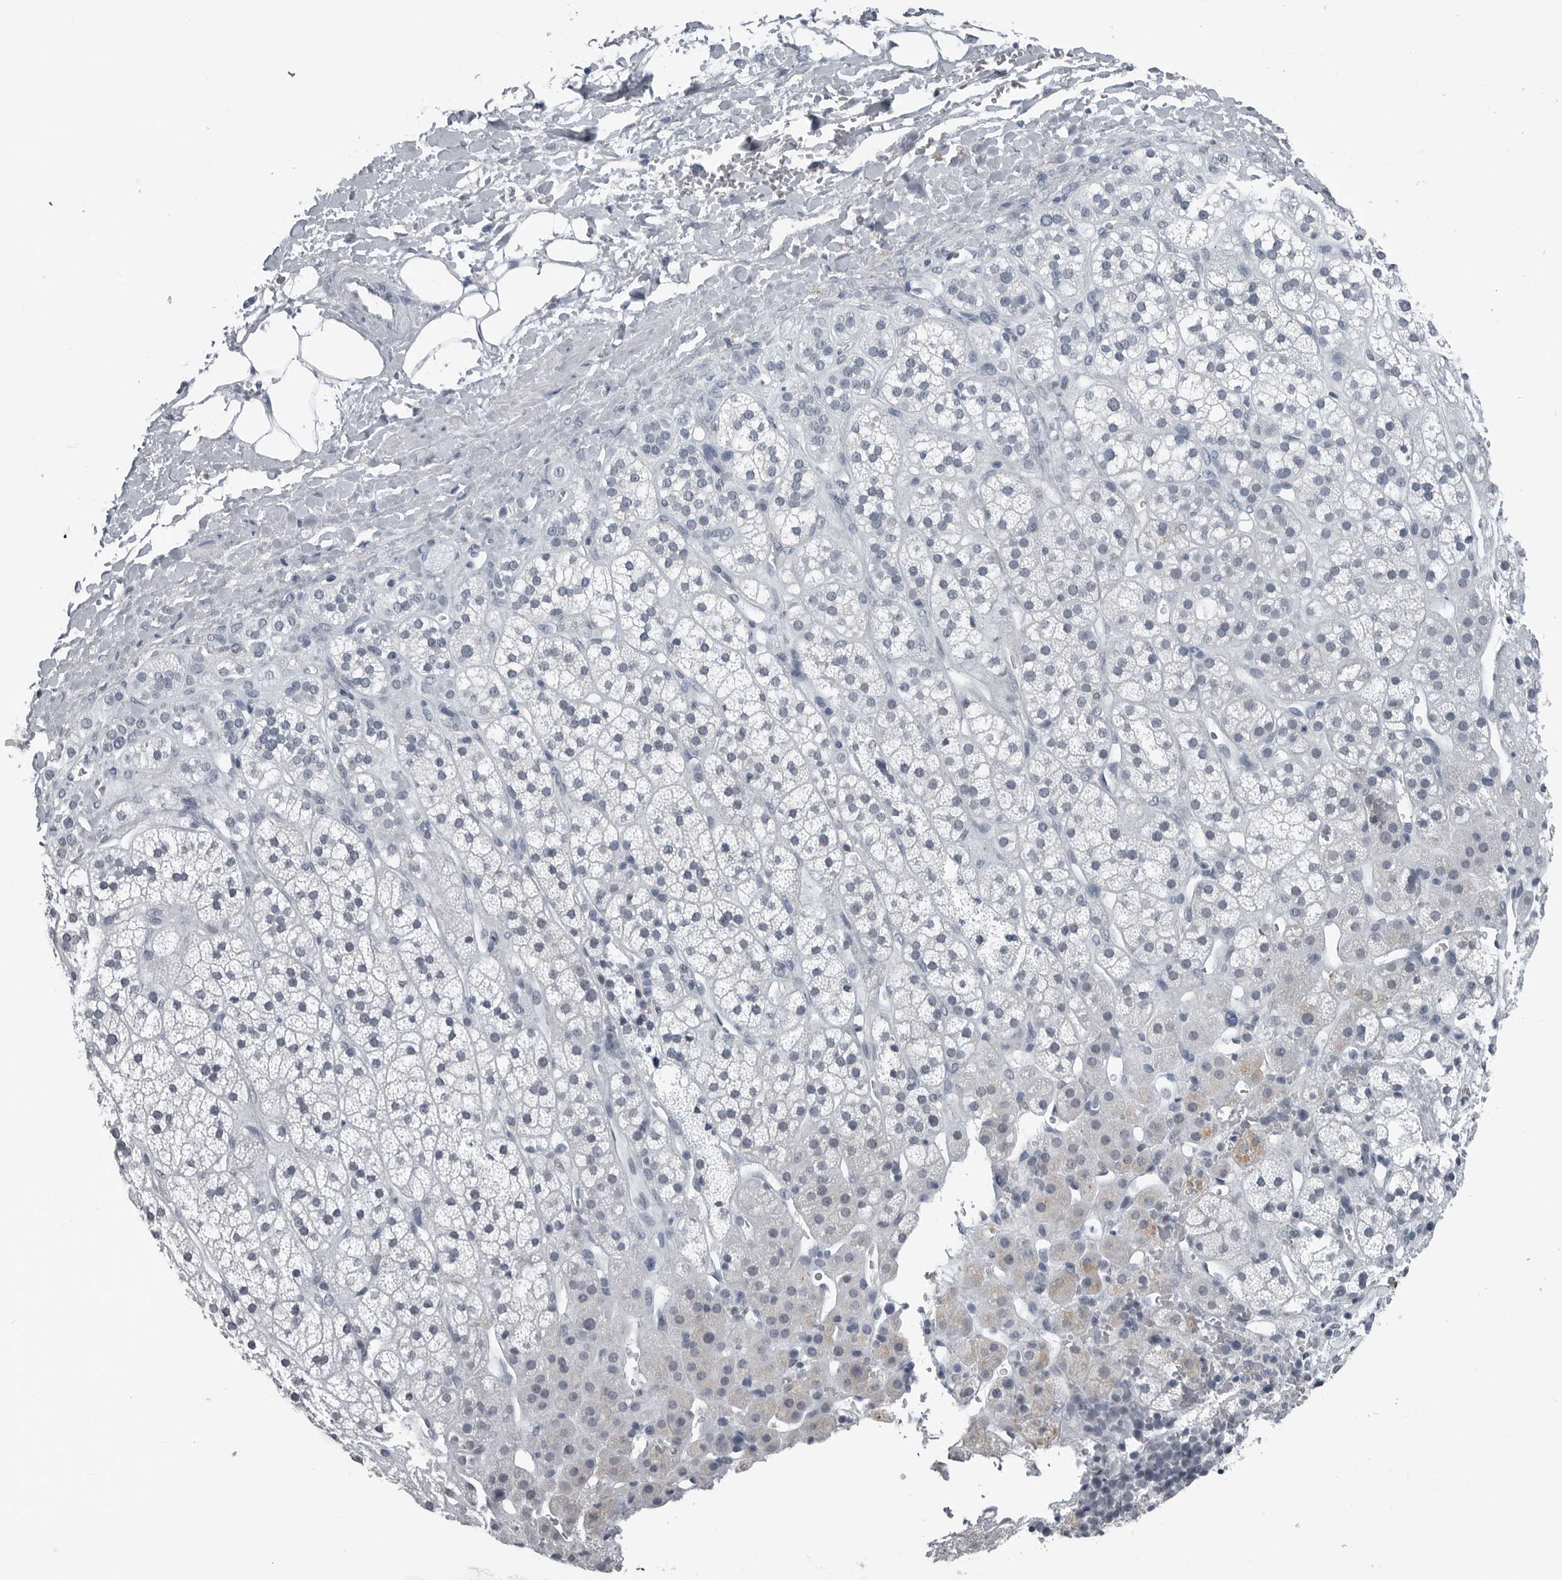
{"staining": {"intensity": "negative", "quantity": "none", "location": "none"}, "tissue": "adrenal gland", "cell_type": "Glandular cells", "image_type": "normal", "snomed": [{"axis": "morphology", "description": "Normal tissue, NOS"}, {"axis": "topography", "description": "Adrenal gland"}], "caption": "DAB immunohistochemical staining of normal adrenal gland demonstrates no significant expression in glandular cells. (Immunohistochemistry (ihc), brightfield microscopy, high magnification).", "gene": "SPINK1", "patient": {"sex": "male", "age": 56}}